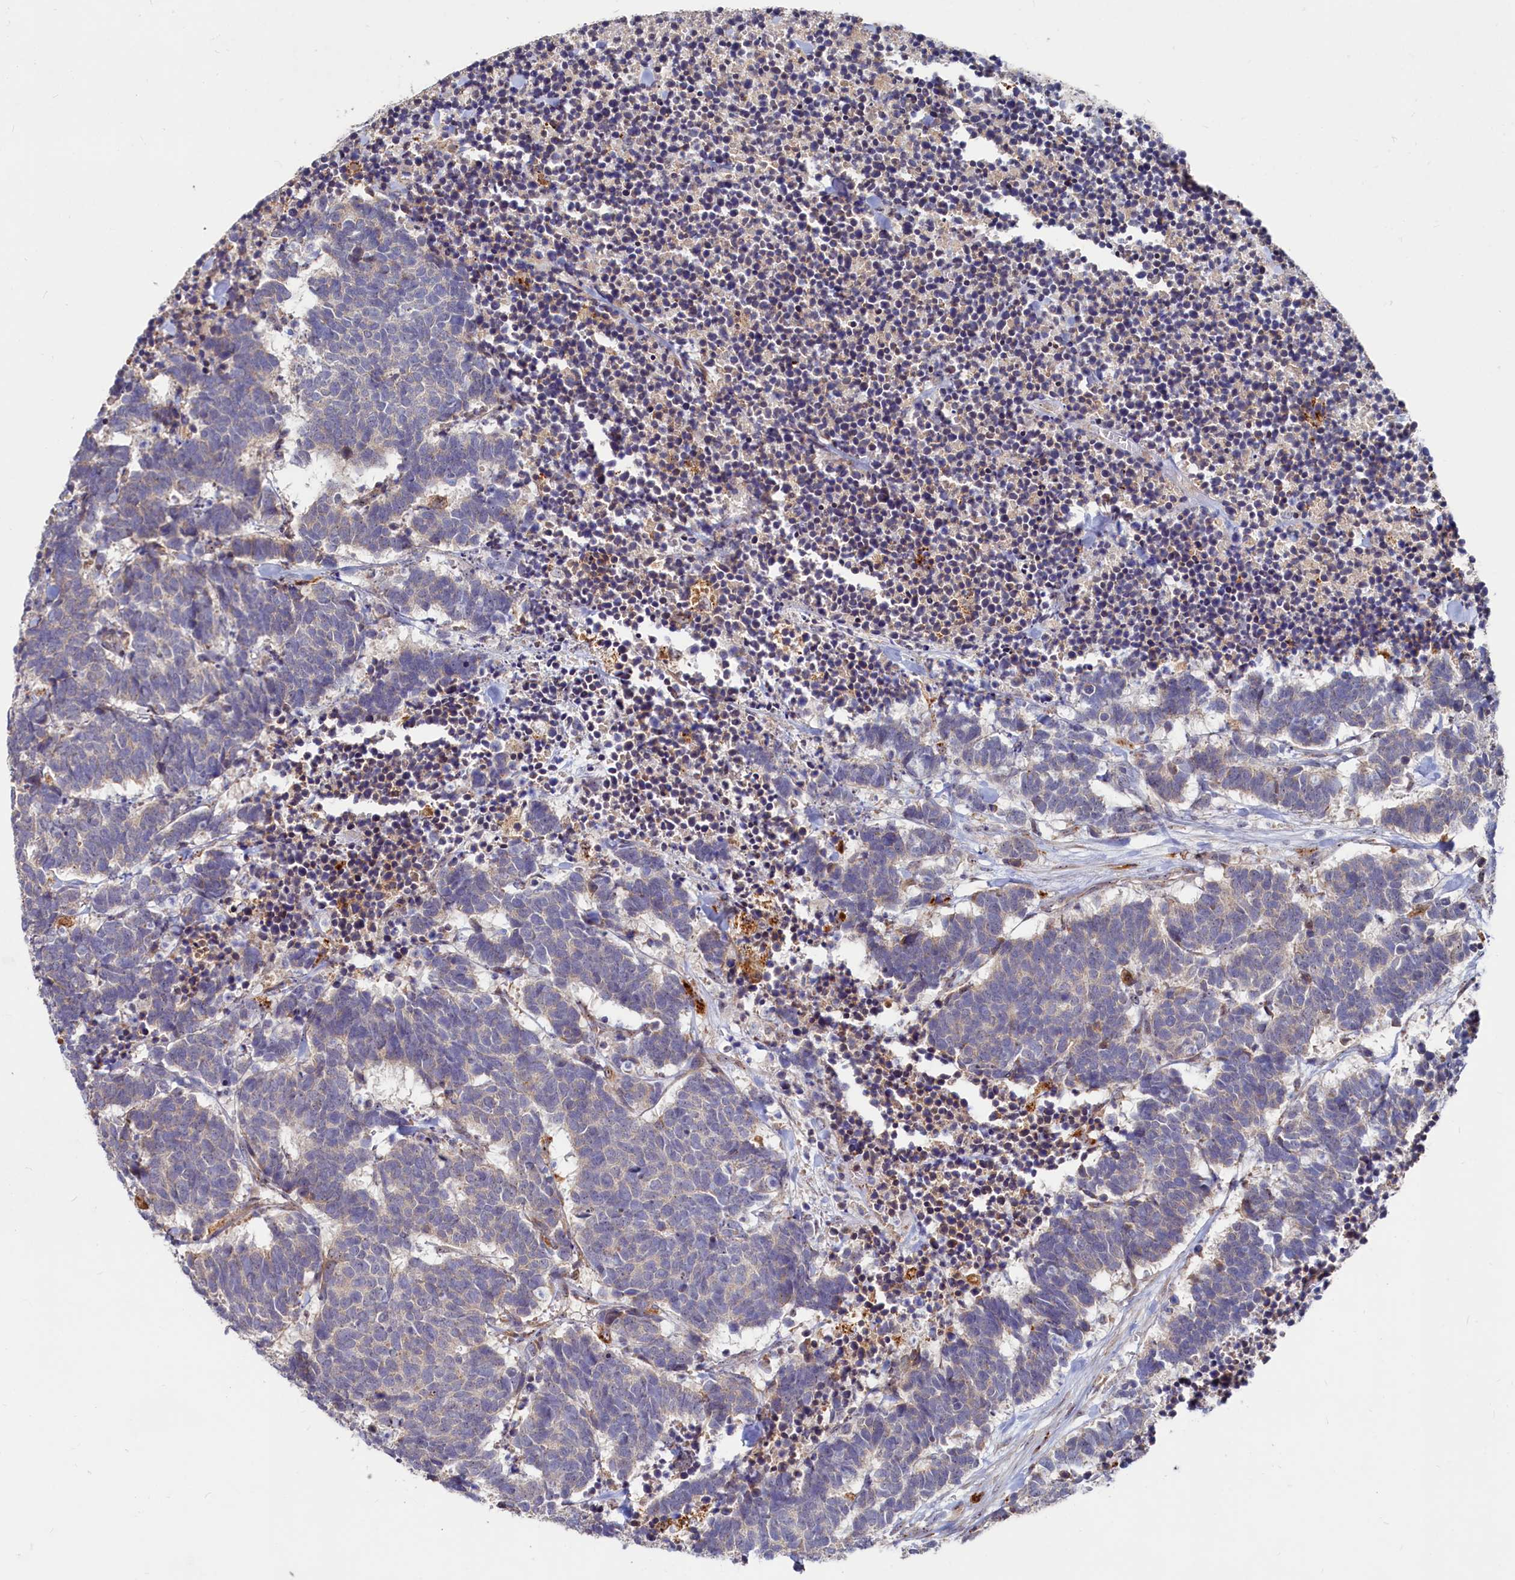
{"staining": {"intensity": "negative", "quantity": "none", "location": "none"}, "tissue": "carcinoid", "cell_type": "Tumor cells", "image_type": "cancer", "snomed": [{"axis": "morphology", "description": "Carcinoma, NOS"}, {"axis": "morphology", "description": "Carcinoid, malignant, NOS"}, {"axis": "topography", "description": "Urinary bladder"}], "caption": "This is an IHC micrograph of human carcinoid (malignant). There is no expression in tumor cells.", "gene": "RGS7BP", "patient": {"sex": "male", "age": 57}}